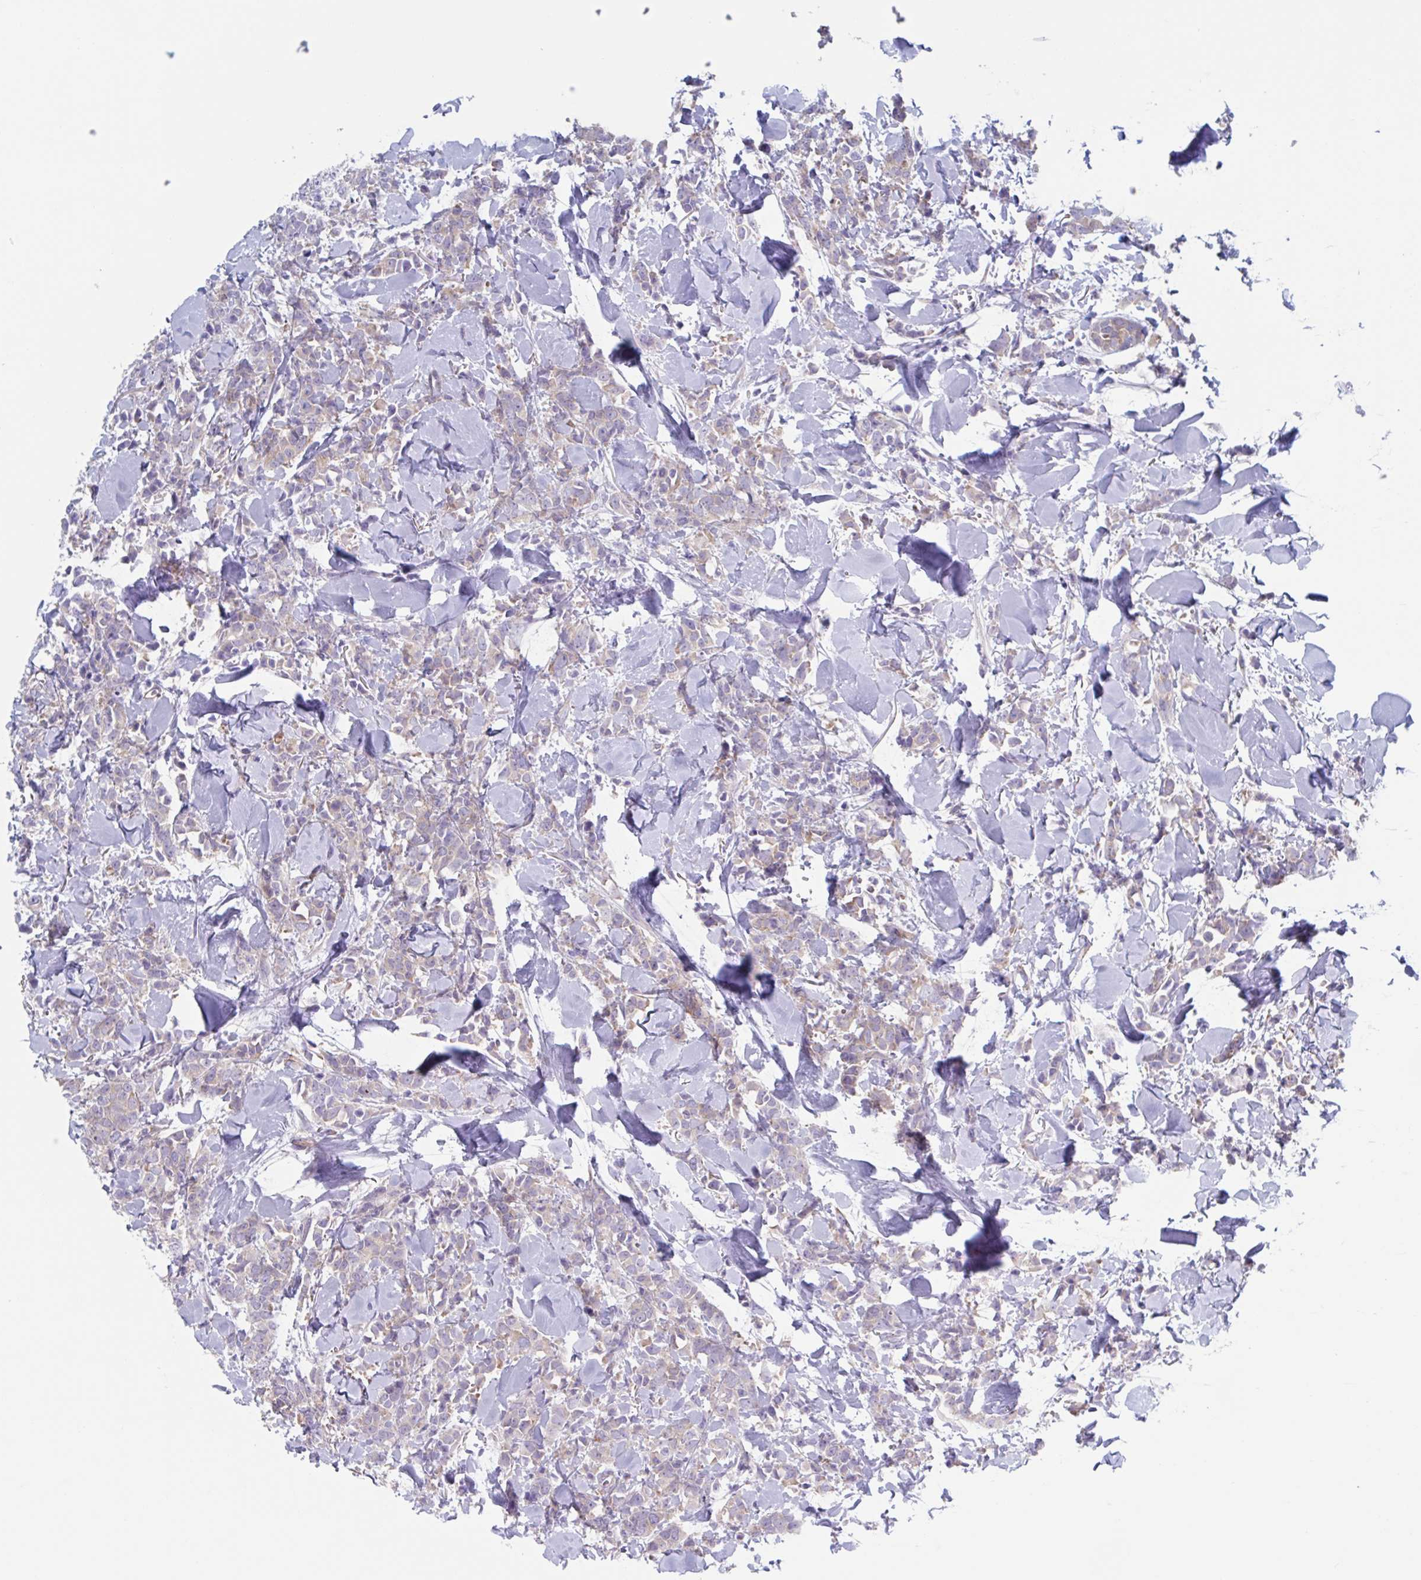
{"staining": {"intensity": "weak", "quantity": "<25%", "location": "cytoplasmic/membranous"}, "tissue": "breast cancer", "cell_type": "Tumor cells", "image_type": "cancer", "snomed": [{"axis": "morphology", "description": "Lobular carcinoma"}, {"axis": "topography", "description": "Breast"}], "caption": "High power microscopy photomicrograph of an immunohistochemistry (IHC) micrograph of breast cancer, revealing no significant expression in tumor cells. (IHC, brightfield microscopy, high magnification).", "gene": "LPIN3", "patient": {"sex": "female", "age": 91}}